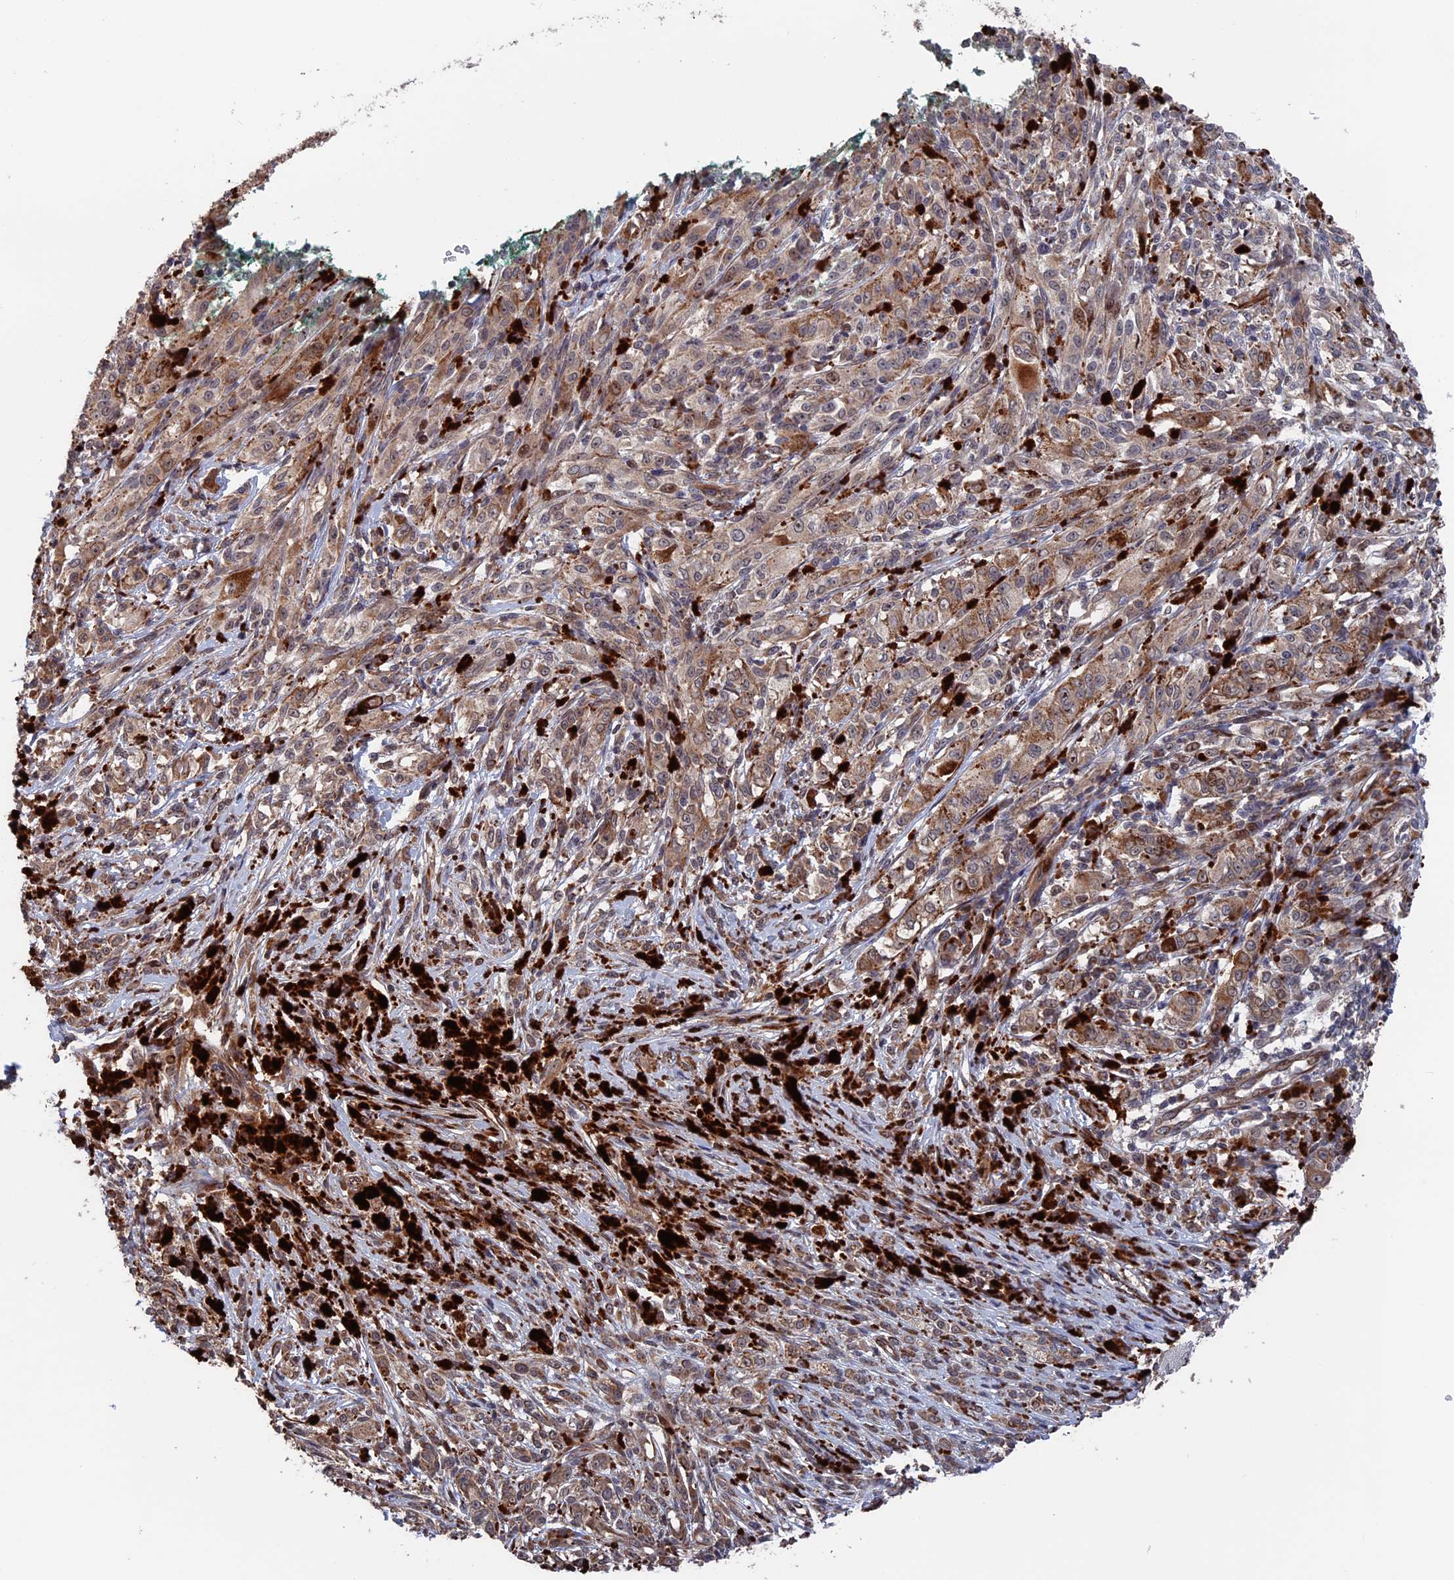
{"staining": {"intensity": "weak", "quantity": "<25%", "location": "cytoplasmic/membranous"}, "tissue": "melanoma", "cell_type": "Tumor cells", "image_type": "cancer", "snomed": [{"axis": "morphology", "description": "Malignant melanoma, NOS"}, {"axis": "topography", "description": "Skin"}], "caption": "Protein analysis of melanoma reveals no significant staining in tumor cells. (IHC, brightfield microscopy, high magnification).", "gene": "PLA2G15", "patient": {"sex": "female", "age": 52}}